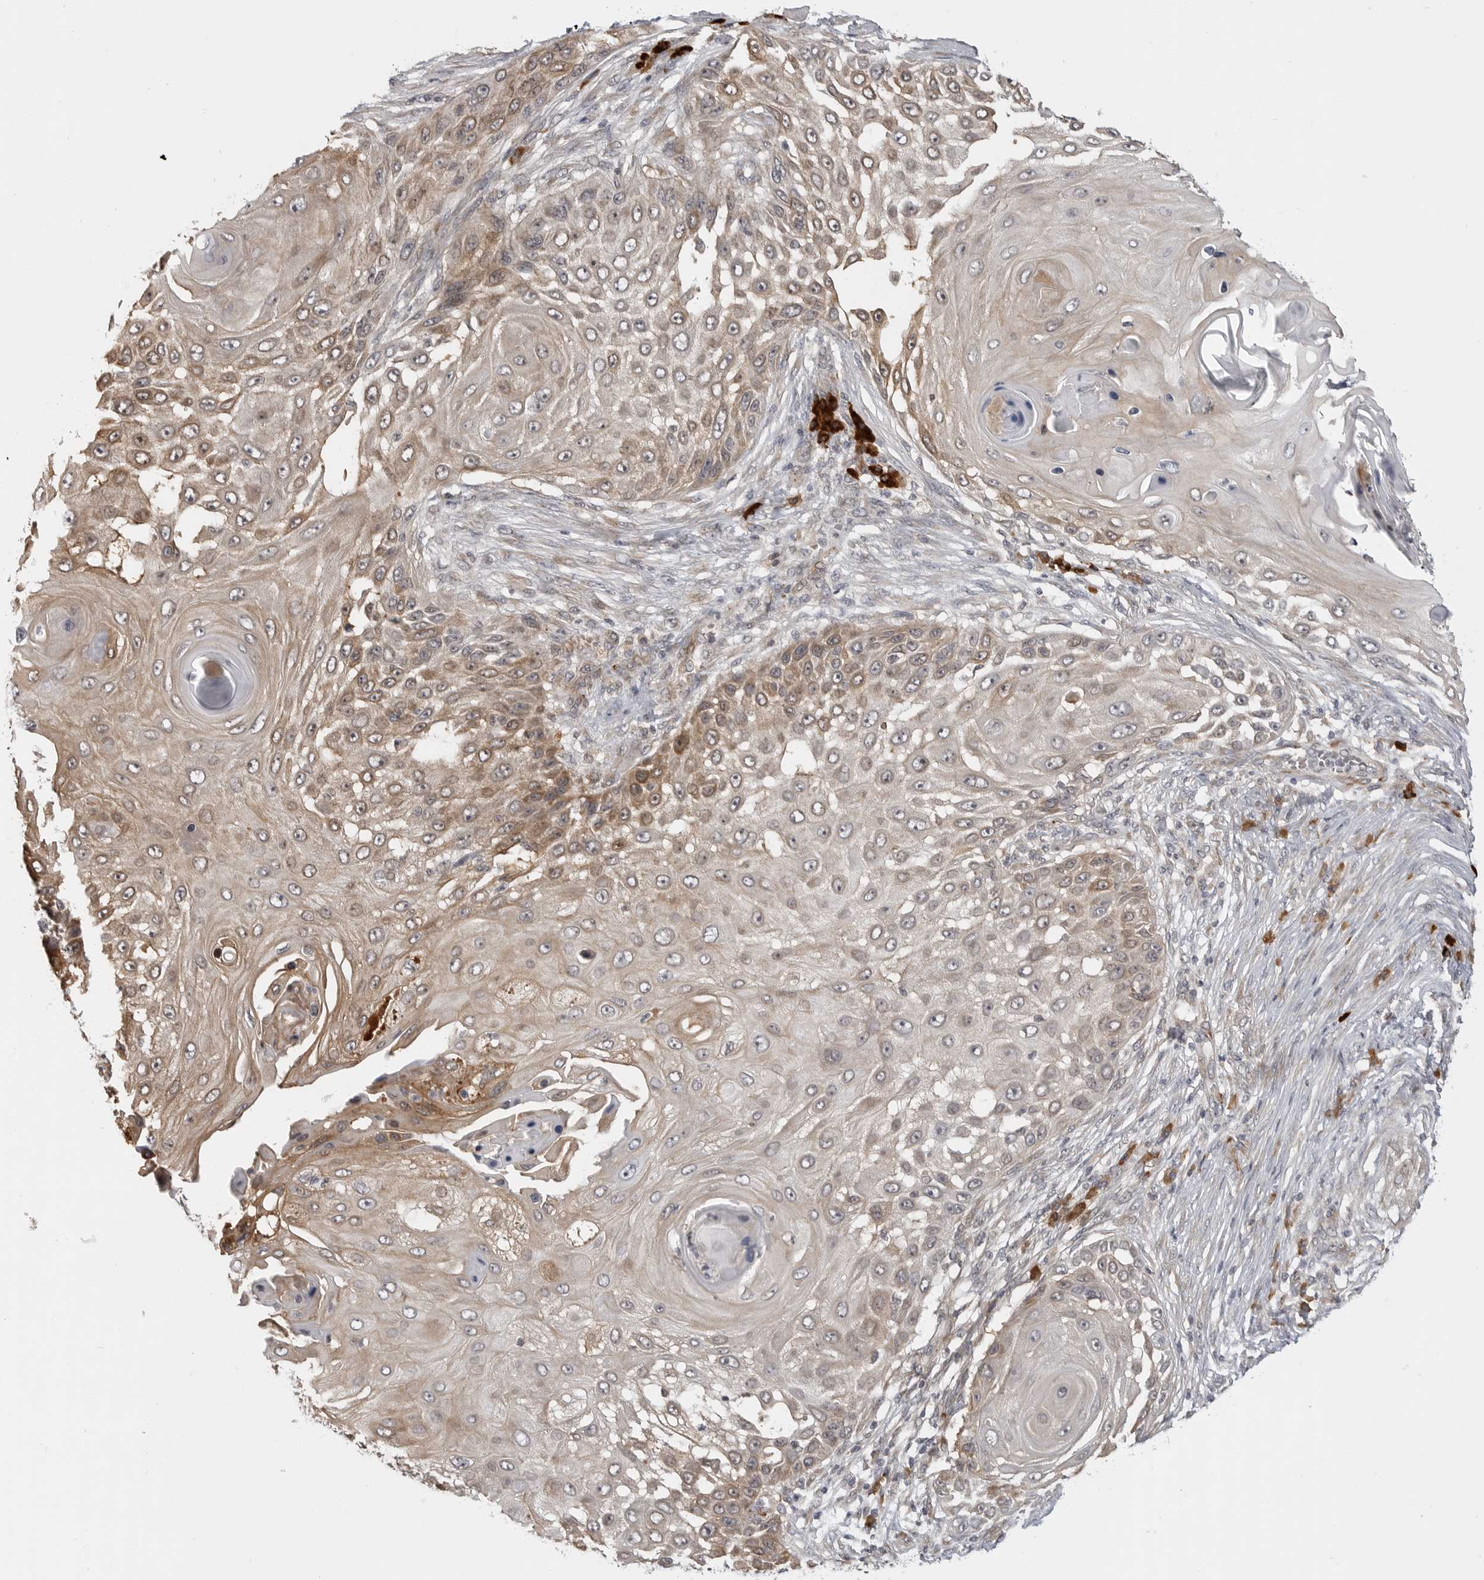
{"staining": {"intensity": "moderate", "quantity": ">75%", "location": "cytoplasmic/membranous"}, "tissue": "skin cancer", "cell_type": "Tumor cells", "image_type": "cancer", "snomed": [{"axis": "morphology", "description": "Squamous cell carcinoma, NOS"}, {"axis": "topography", "description": "Skin"}], "caption": "IHC (DAB) staining of skin squamous cell carcinoma exhibits moderate cytoplasmic/membranous protein staining in approximately >75% of tumor cells.", "gene": "CEP295NL", "patient": {"sex": "female", "age": 44}}